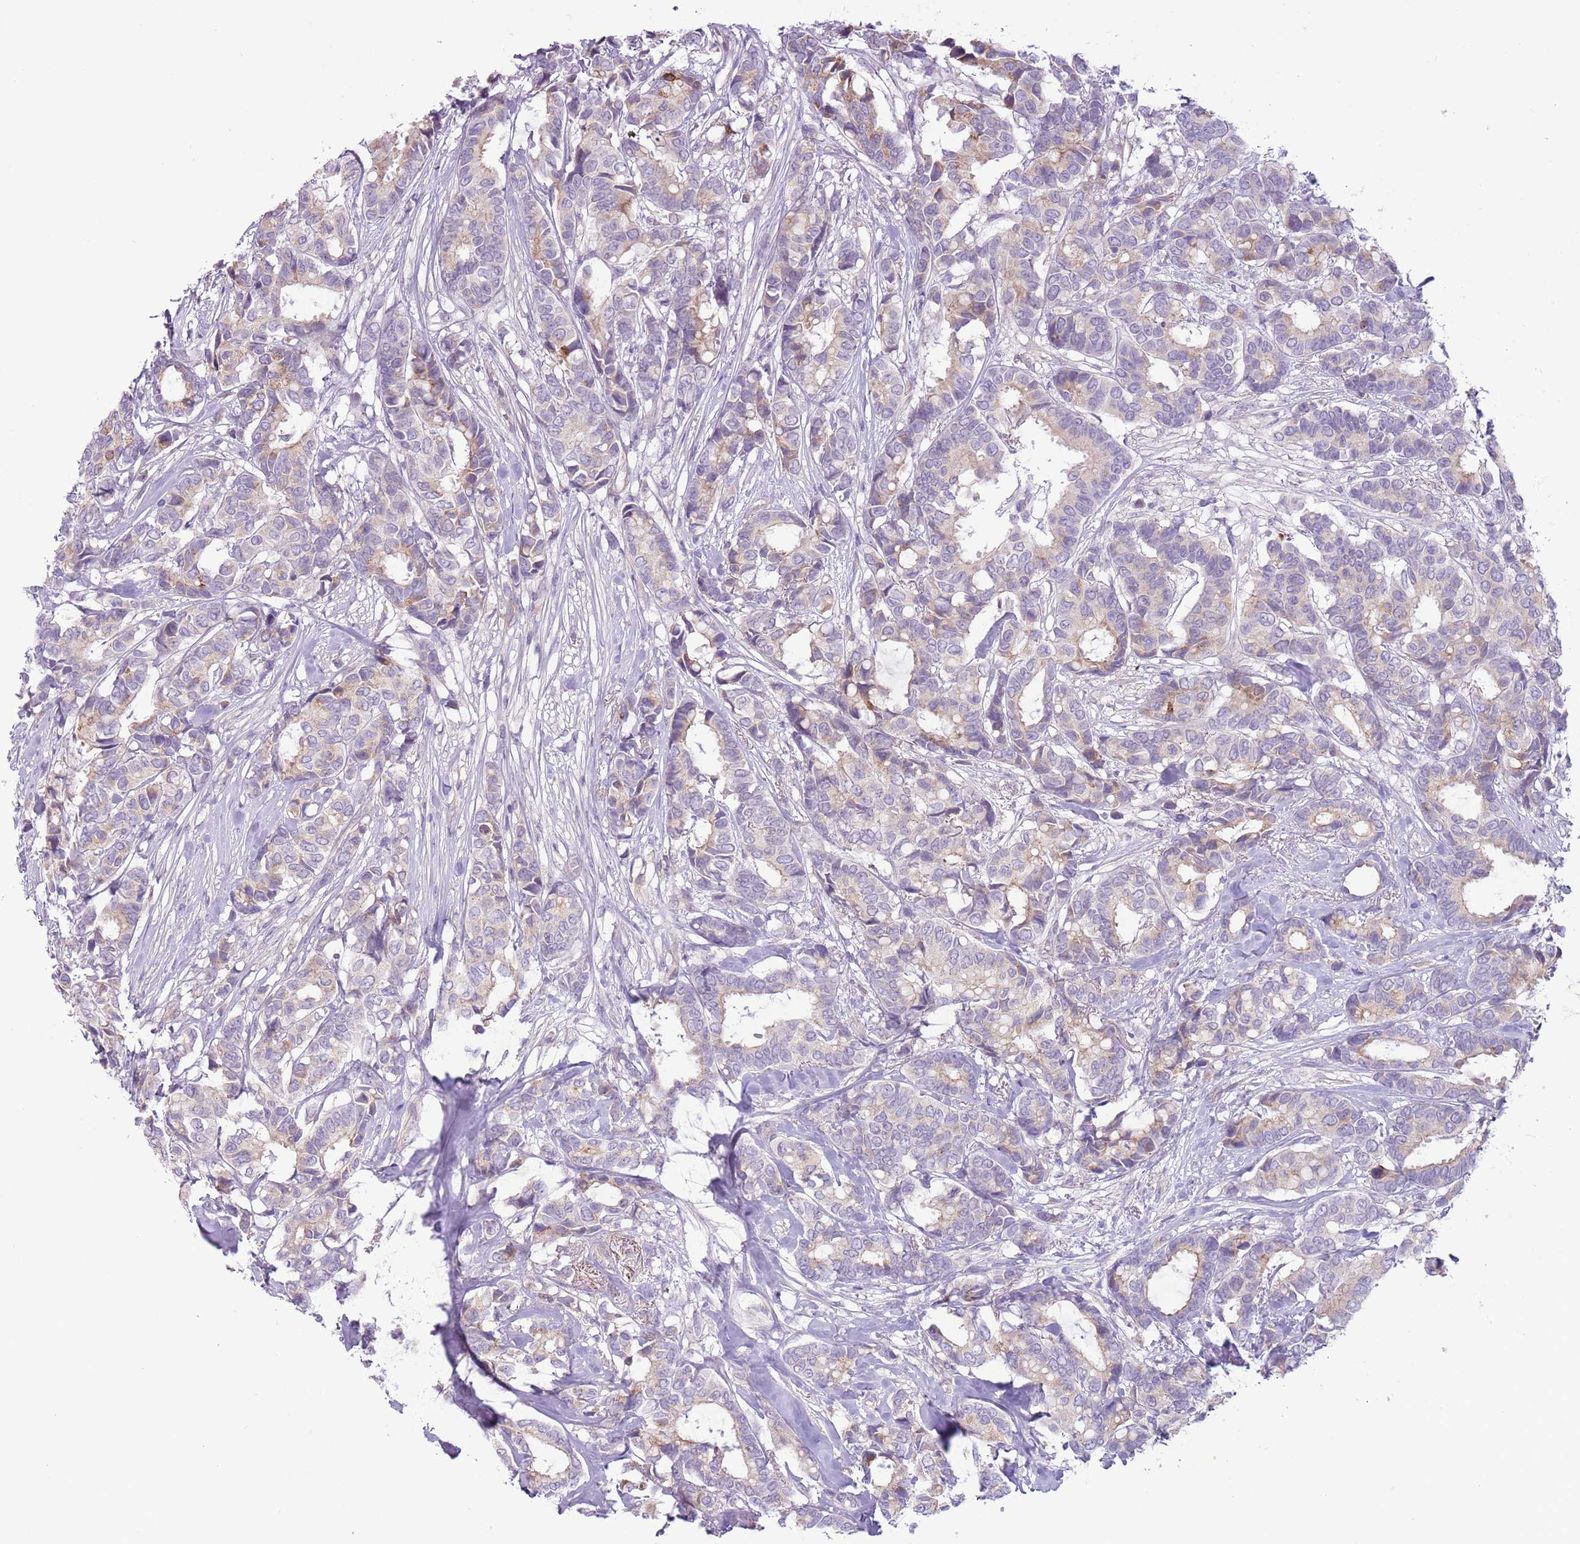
{"staining": {"intensity": "weak", "quantity": "<25%", "location": "cytoplasmic/membranous"}, "tissue": "breast cancer", "cell_type": "Tumor cells", "image_type": "cancer", "snomed": [{"axis": "morphology", "description": "Duct carcinoma"}, {"axis": "topography", "description": "Breast"}], "caption": "Tumor cells show no significant positivity in breast cancer. Brightfield microscopy of immunohistochemistry (IHC) stained with DAB (3,3'-diaminobenzidine) (brown) and hematoxylin (blue), captured at high magnification.", "gene": "MRO", "patient": {"sex": "female", "age": 87}}